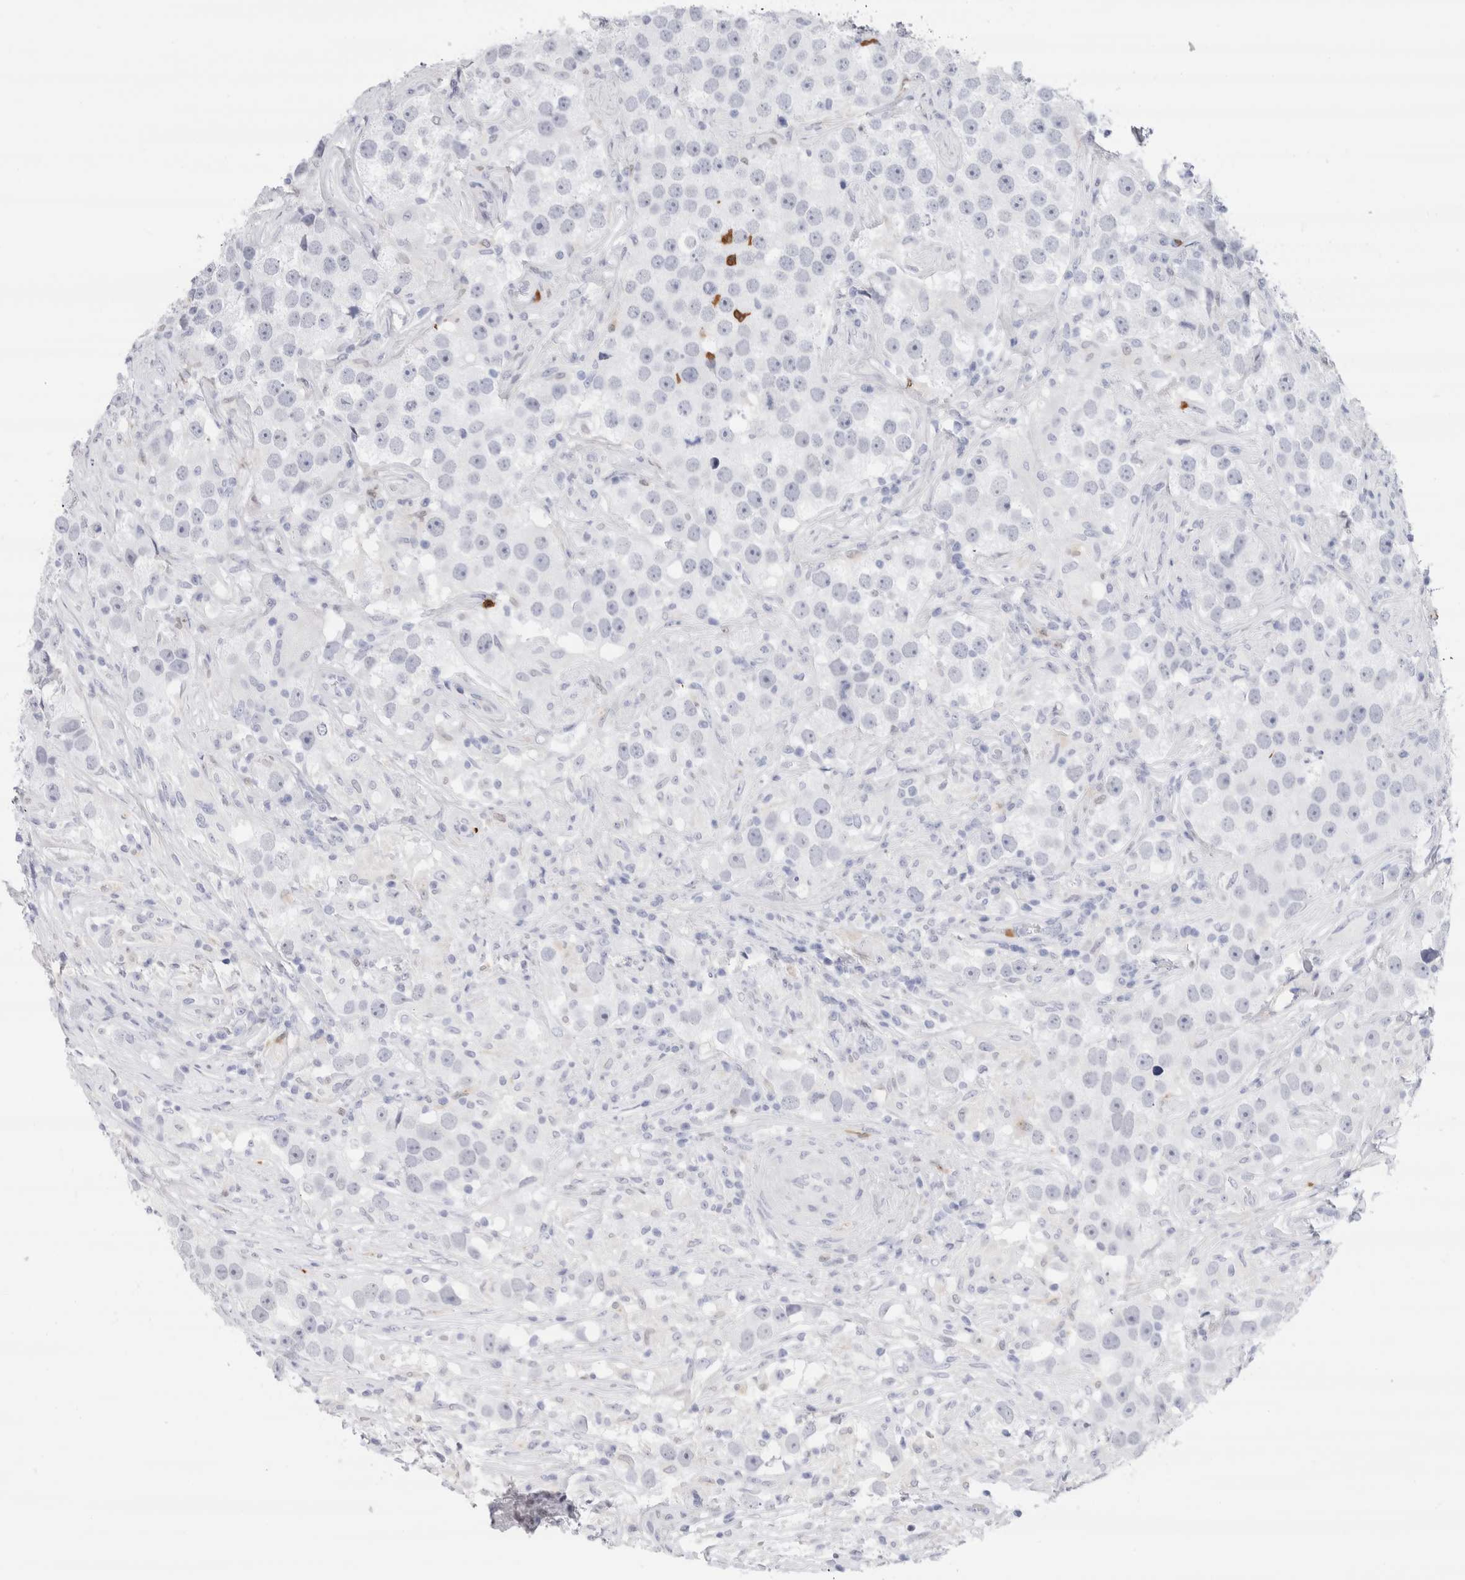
{"staining": {"intensity": "negative", "quantity": "none", "location": "none"}, "tissue": "testis cancer", "cell_type": "Tumor cells", "image_type": "cancer", "snomed": [{"axis": "morphology", "description": "Seminoma, NOS"}, {"axis": "topography", "description": "Testis"}], "caption": "There is no significant staining in tumor cells of testis cancer.", "gene": "SLC10A5", "patient": {"sex": "male", "age": 49}}